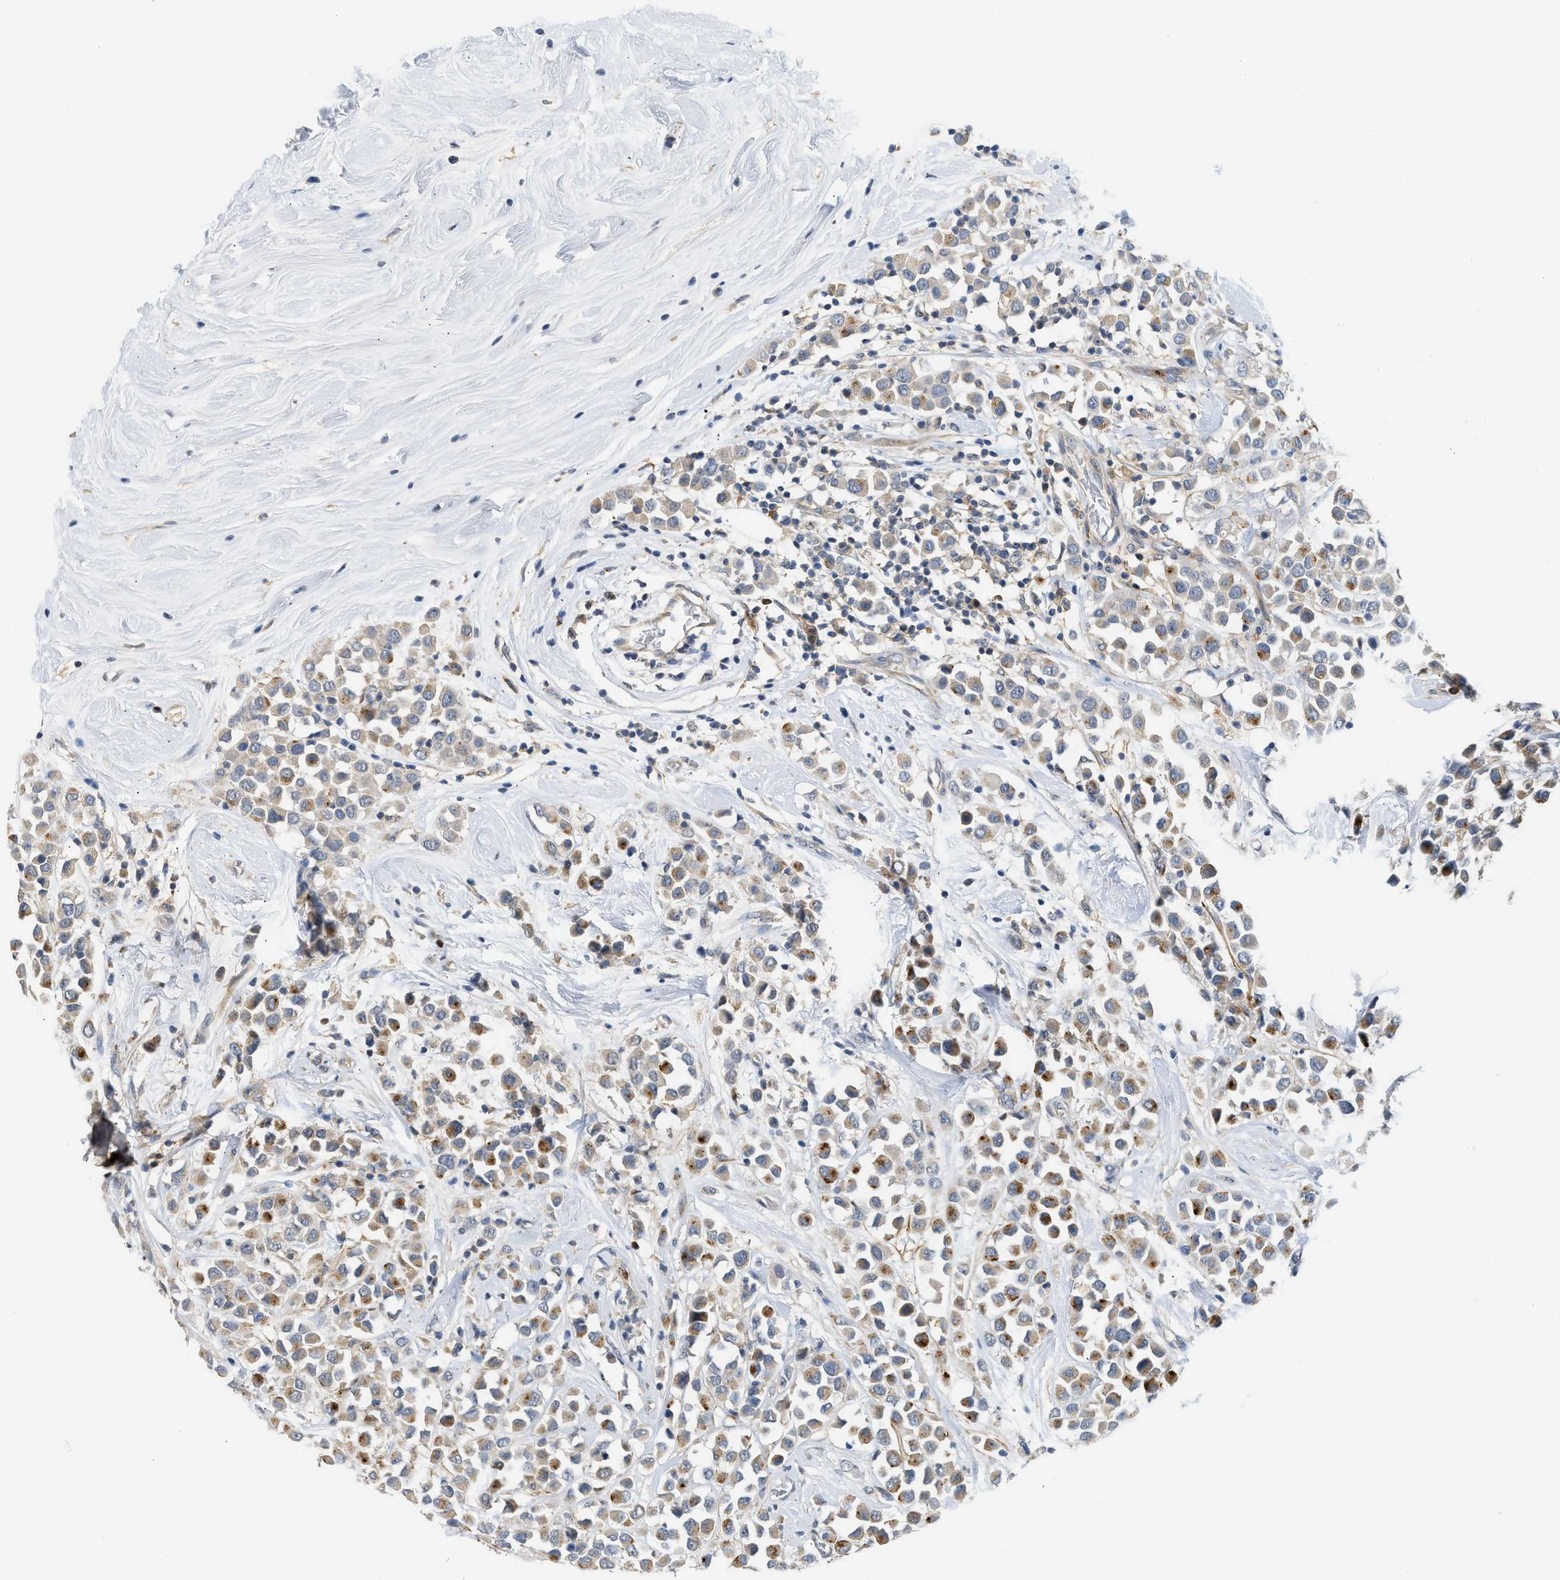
{"staining": {"intensity": "moderate", "quantity": "25%-75%", "location": "cytoplasmic/membranous"}, "tissue": "breast cancer", "cell_type": "Tumor cells", "image_type": "cancer", "snomed": [{"axis": "morphology", "description": "Duct carcinoma"}, {"axis": "topography", "description": "Breast"}], "caption": "Immunohistochemical staining of human breast infiltrating ductal carcinoma exhibits medium levels of moderate cytoplasmic/membranous staining in about 25%-75% of tumor cells.", "gene": "RHBDF2", "patient": {"sex": "female", "age": 61}}